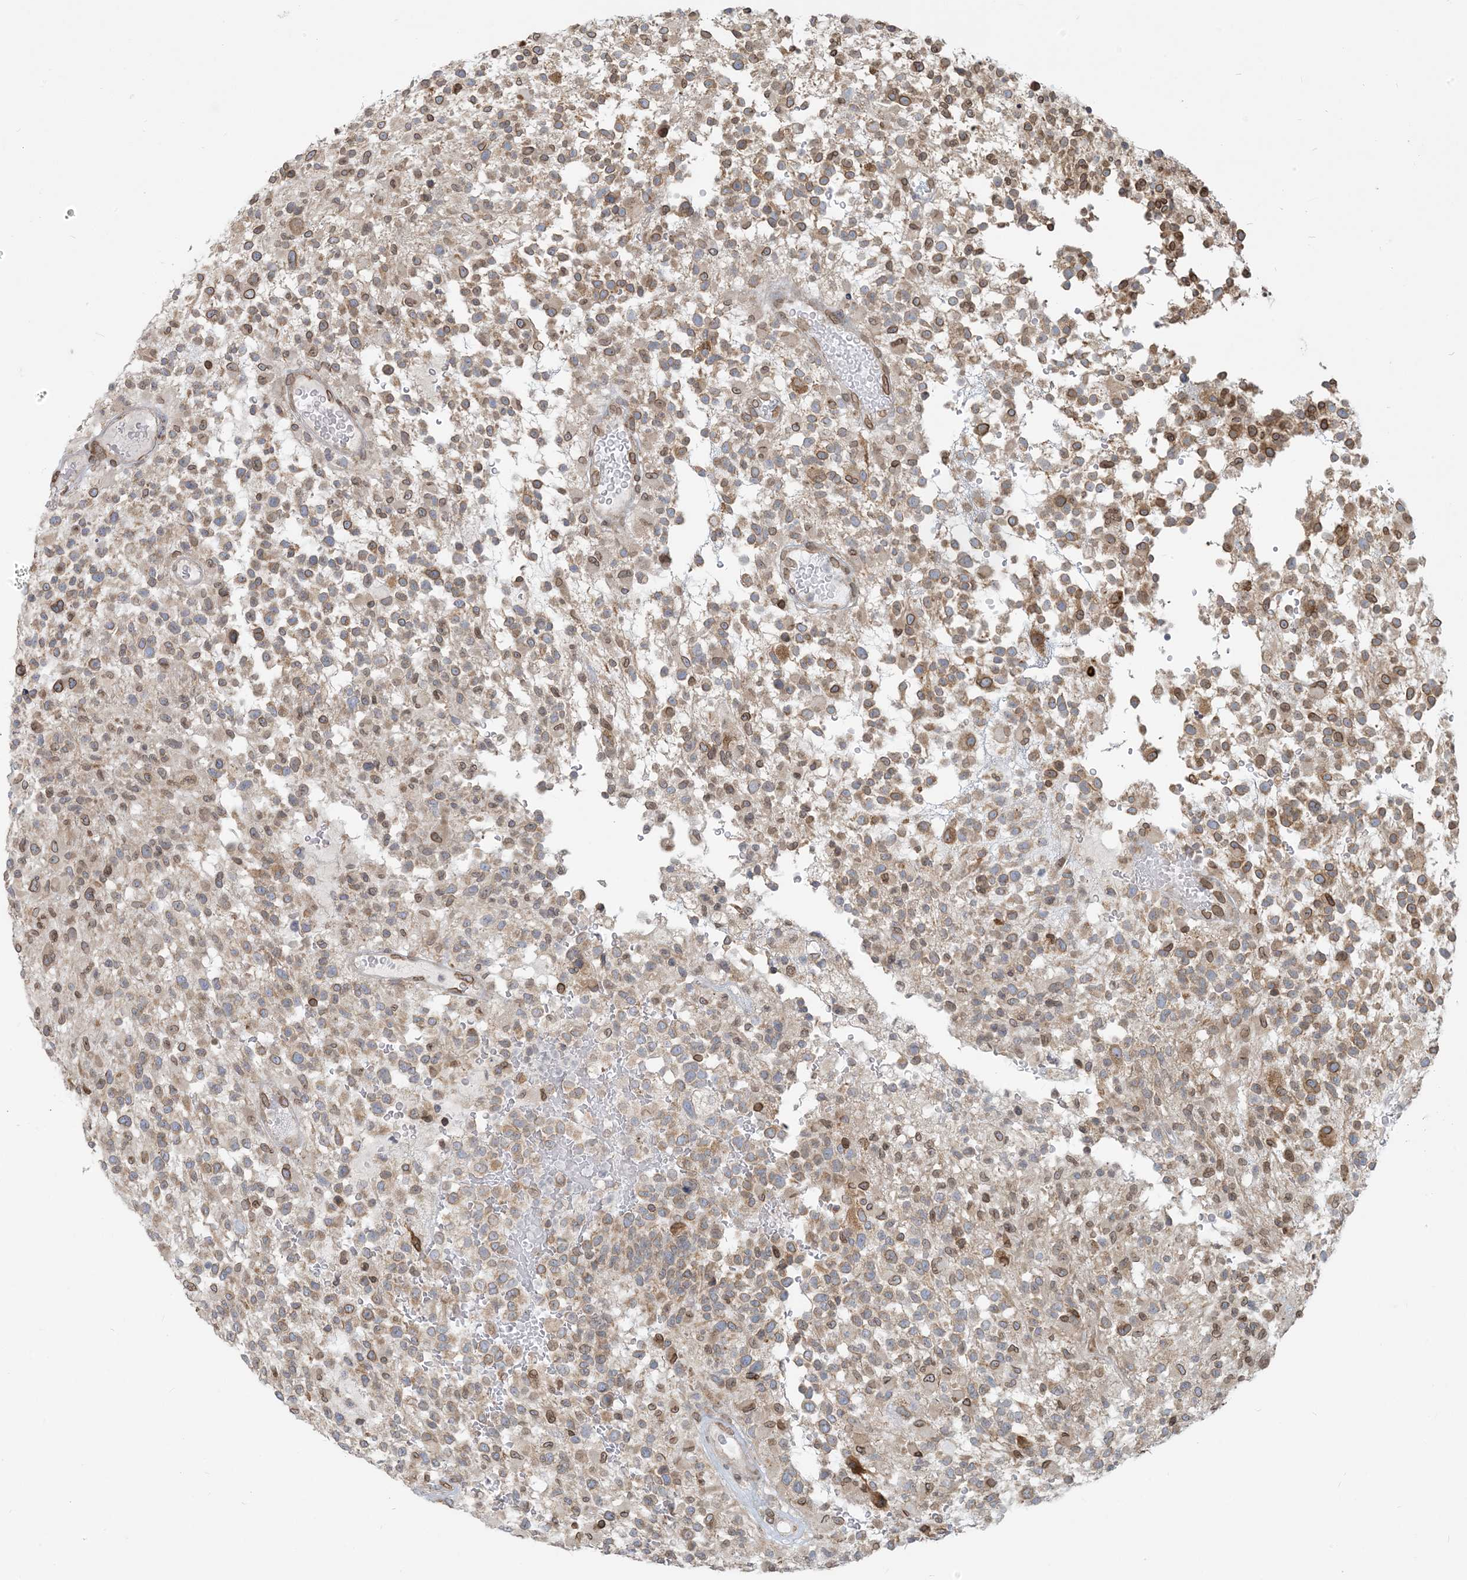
{"staining": {"intensity": "moderate", "quantity": ">75%", "location": "cytoplasmic/membranous,nuclear"}, "tissue": "glioma", "cell_type": "Tumor cells", "image_type": "cancer", "snomed": [{"axis": "morphology", "description": "Glioma, malignant, High grade"}, {"axis": "morphology", "description": "Glioblastoma, NOS"}, {"axis": "topography", "description": "Brain"}], "caption": "Human malignant glioma (high-grade) stained for a protein (brown) reveals moderate cytoplasmic/membranous and nuclear positive expression in approximately >75% of tumor cells.", "gene": "WWP1", "patient": {"sex": "male", "age": 60}}